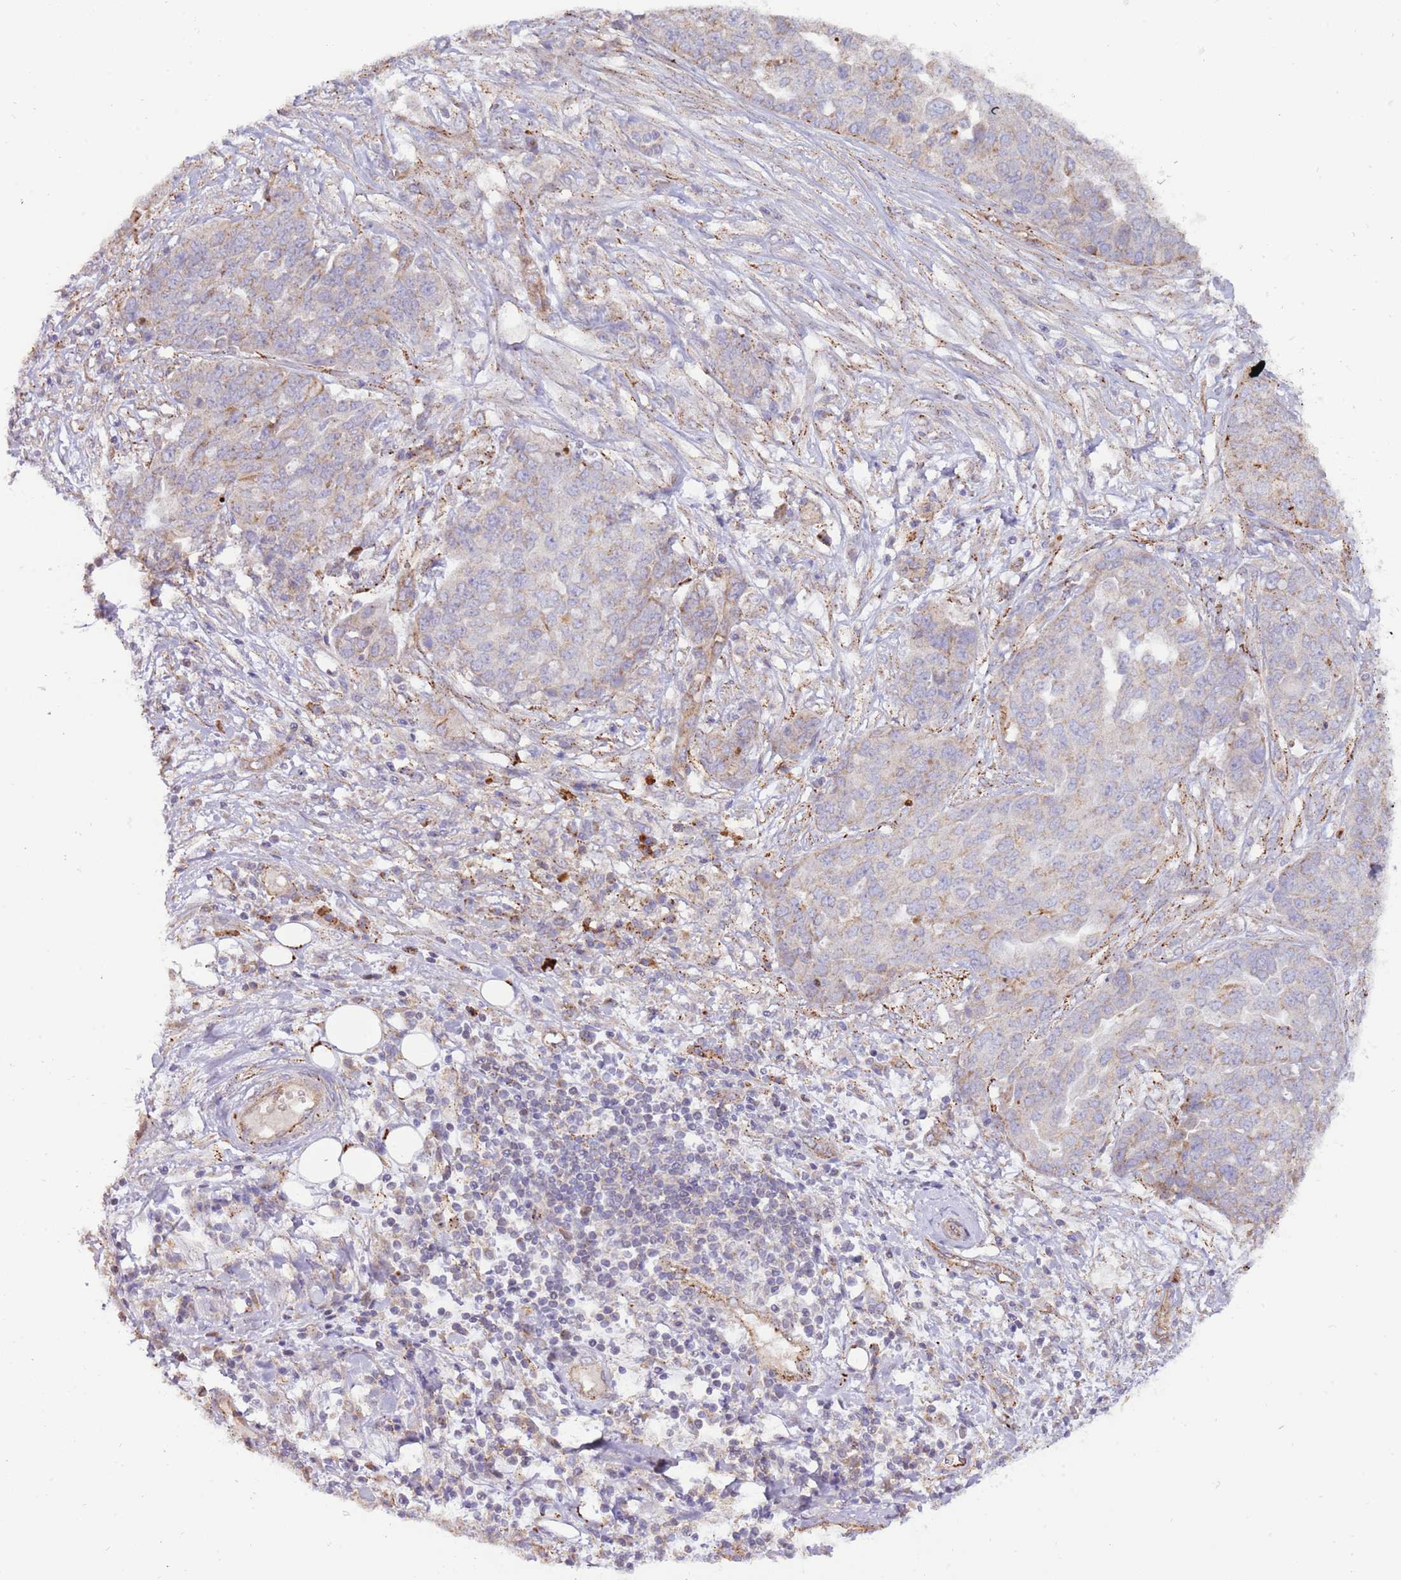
{"staining": {"intensity": "moderate", "quantity": "<25%", "location": "cytoplasmic/membranous"}, "tissue": "ovarian cancer", "cell_type": "Tumor cells", "image_type": "cancer", "snomed": [{"axis": "morphology", "description": "Cystadenocarcinoma, serous, NOS"}, {"axis": "topography", "description": "Soft tissue"}, {"axis": "topography", "description": "Ovary"}], "caption": "Ovarian cancer (serous cystadenocarcinoma) stained for a protein displays moderate cytoplasmic/membranous positivity in tumor cells.", "gene": "DOCK6", "patient": {"sex": "female", "age": 57}}